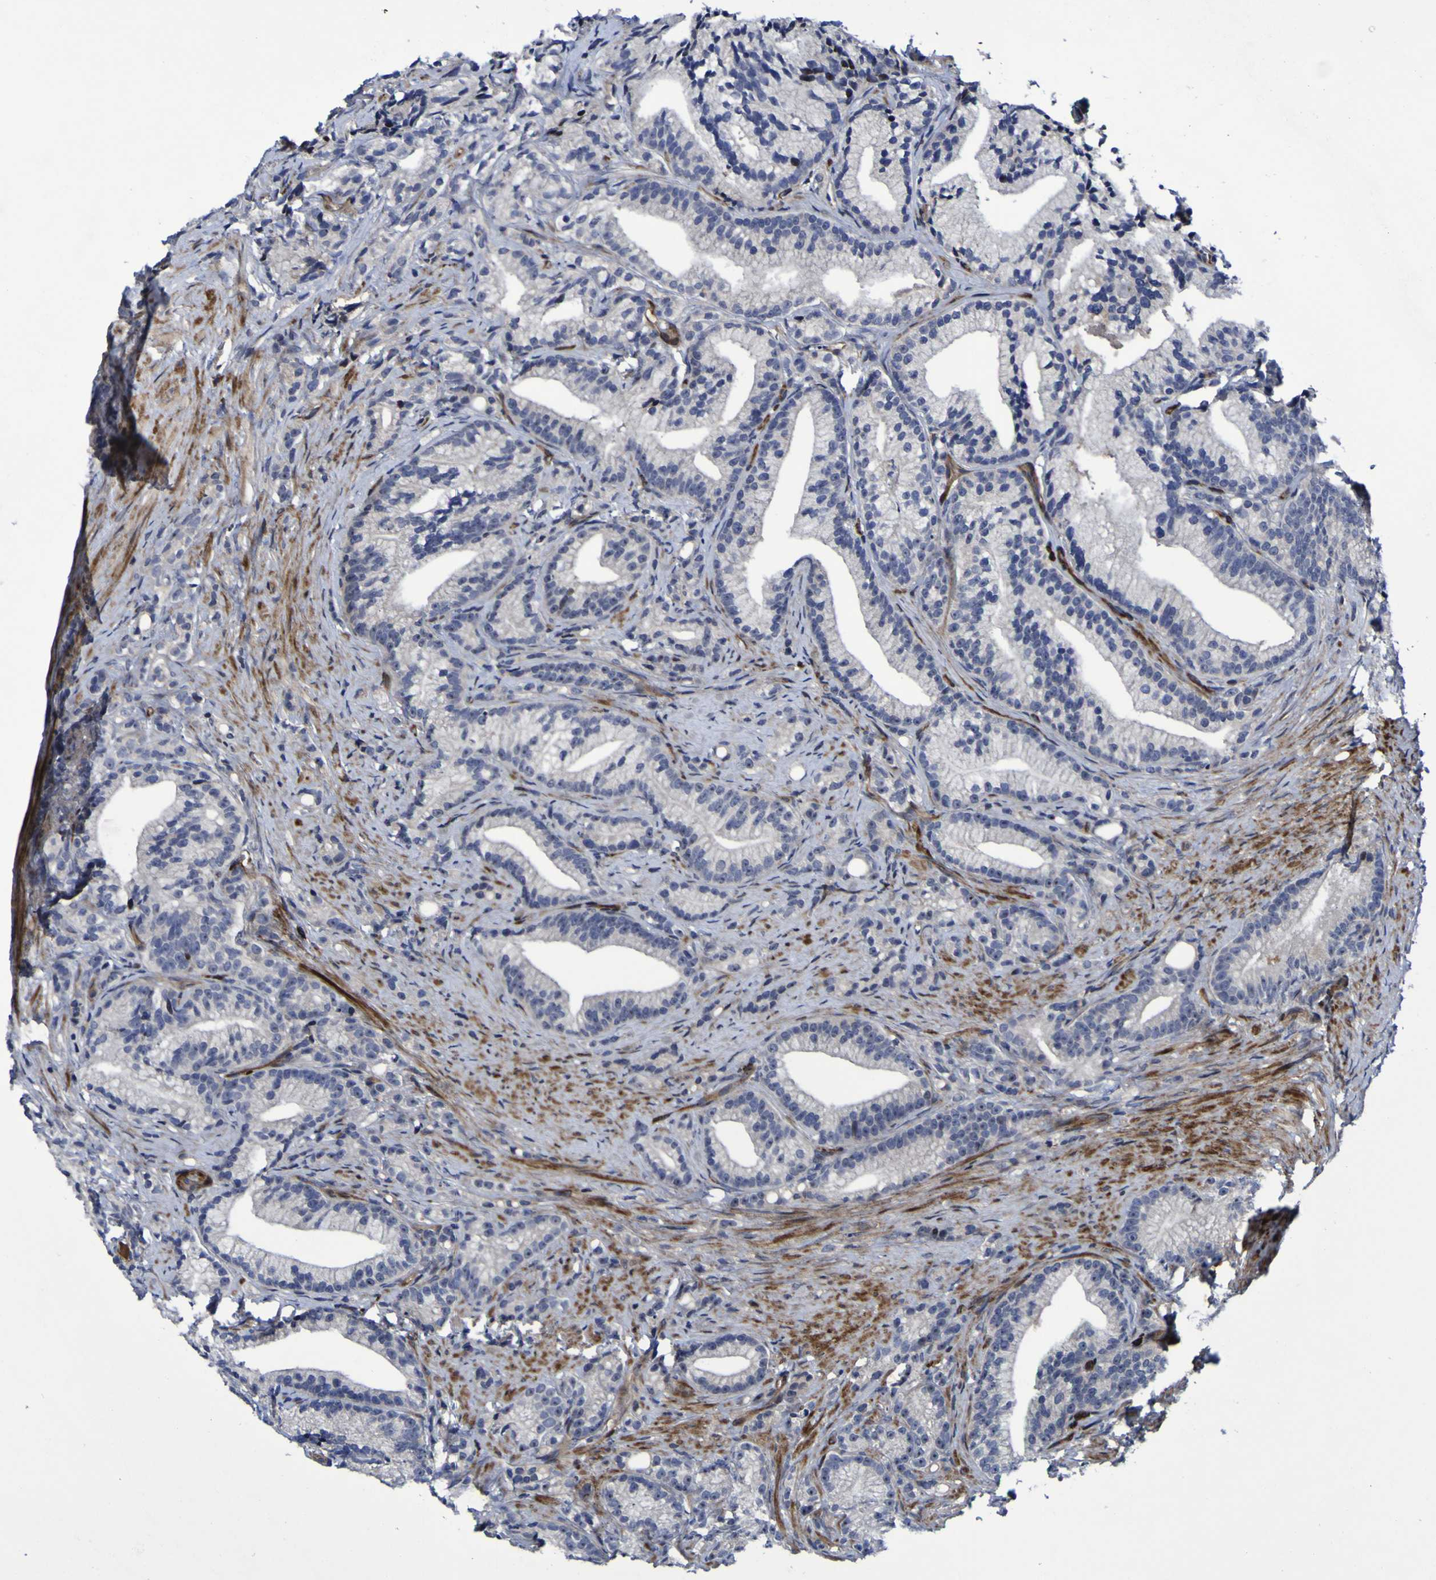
{"staining": {"intensity": "negative", "quantity": "none", "location": "none"}, "tissue": "prostate cancer", "cell_type": "Tumor cells", "image_type": "cancer", "snomed": [{"axis": "morphology", "description": "Adenocarcinoma, Low grade"}, {"axis": "topography", "description": "Prostate"}], "caption": "DAB immunohistochemical staining of human prostate cancer (low-grade adenocarcinoma) shows no significant positivity in tumor cells. (Stains: DAB immunohistochemistry with hematoxylin counter stain, Microscopy: brightfield microscopy at high magnification).", "gene": "MGLL", "patient": {"sex": "male", "age": 89}}